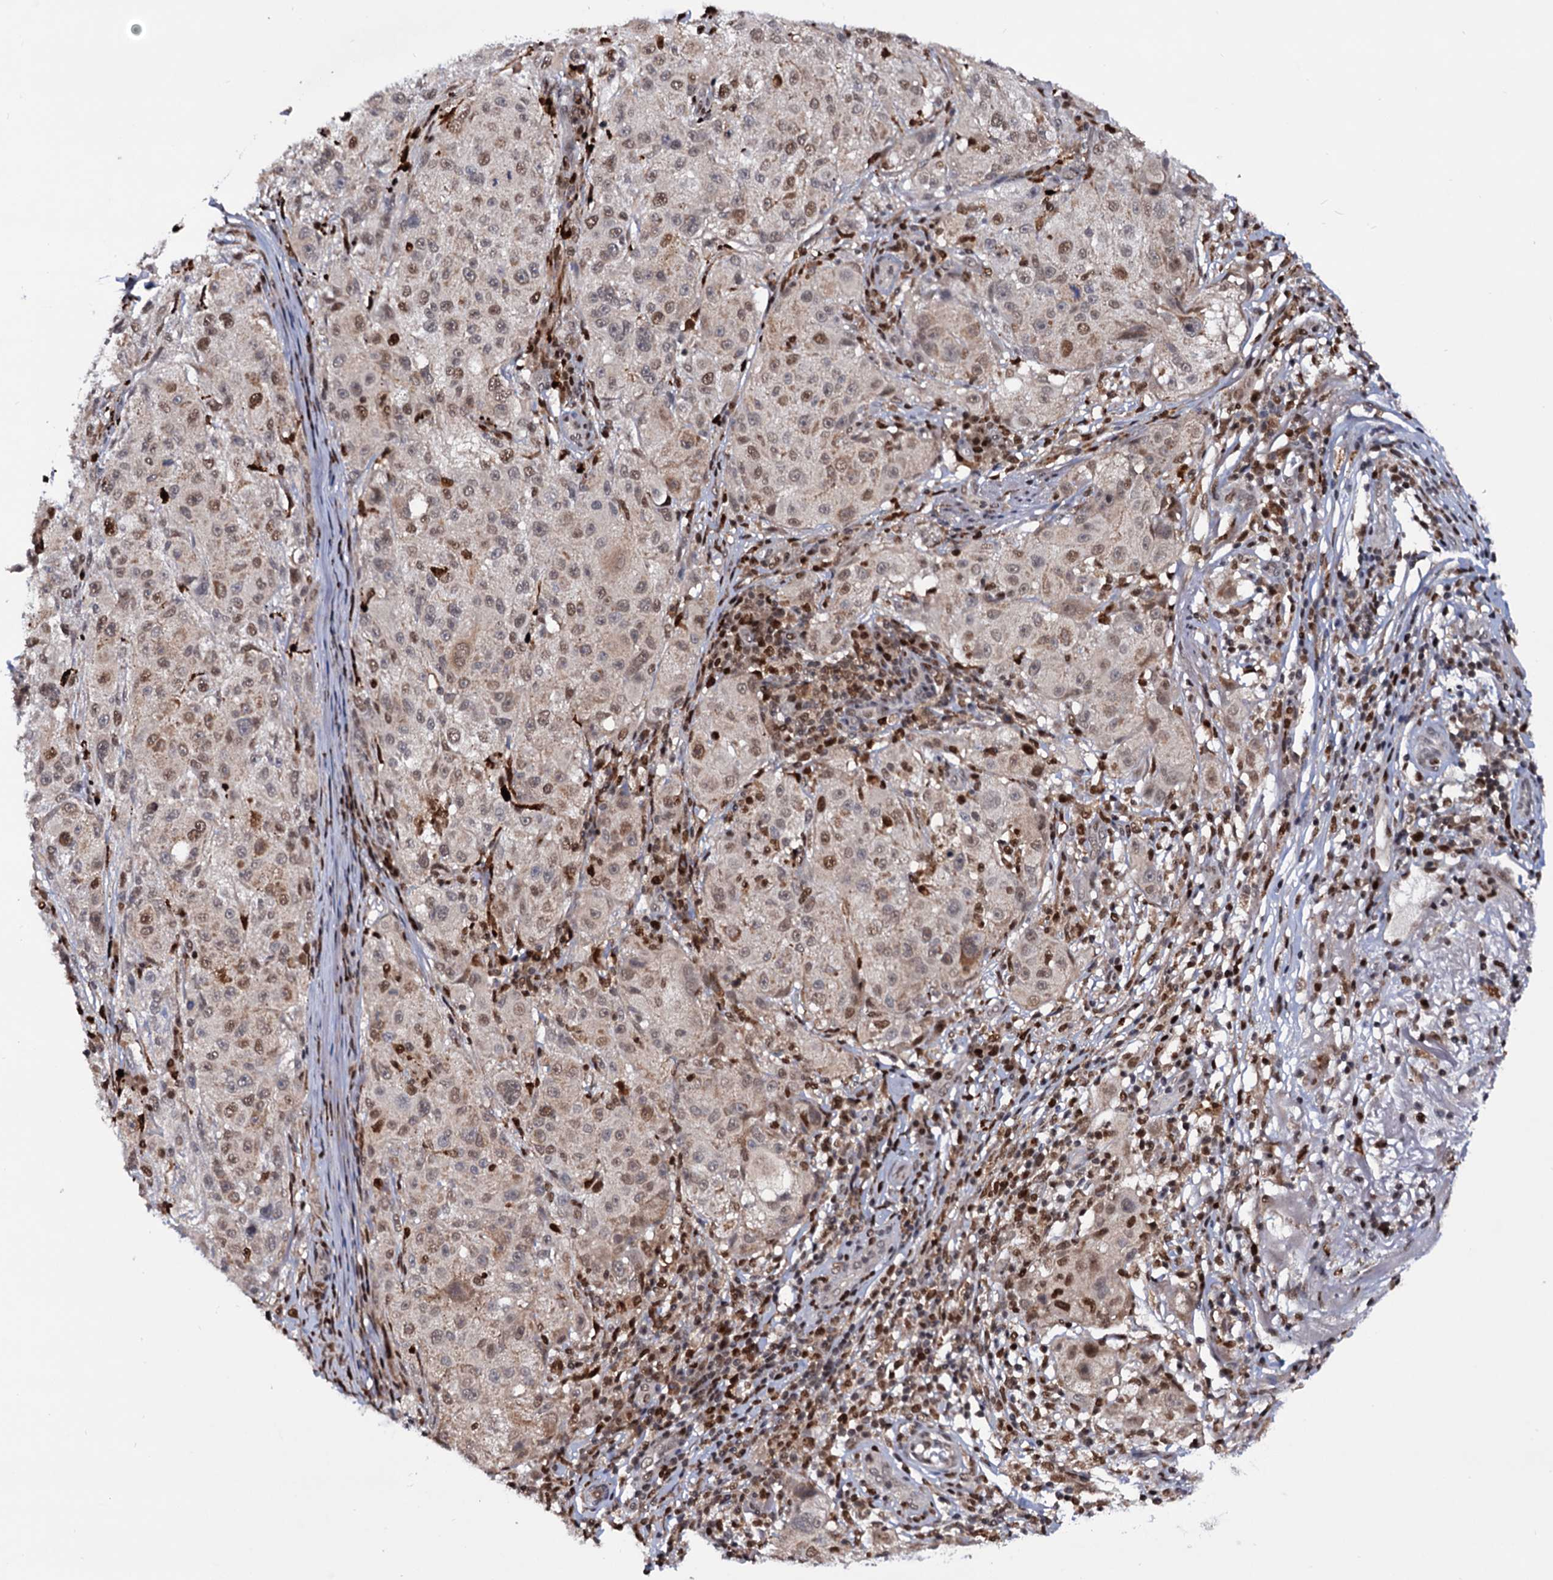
{"staining": {"intensity": "moderate", "quantity": "25%-75%", "location": "cytoplasmic/membranous"}, "tissue": "melanoma", "cell_type": "Tumor cells", "image_type": "cancer", "snomed": [{"axis": "morphology", "description": "Necrosis, NOS"}, {"axis": "morphology", "description": "Malignant melanoma, NOS"}, {"axis": "topography", "description": "Skin"}], "caption": "The image reveals a brown stain indicating the presence of a protein in the cytoplasmic/membranous of tumor cells in melanoma.", "gene": "RNASEH2B", "patient": {"sex": "female", "age": 87}}